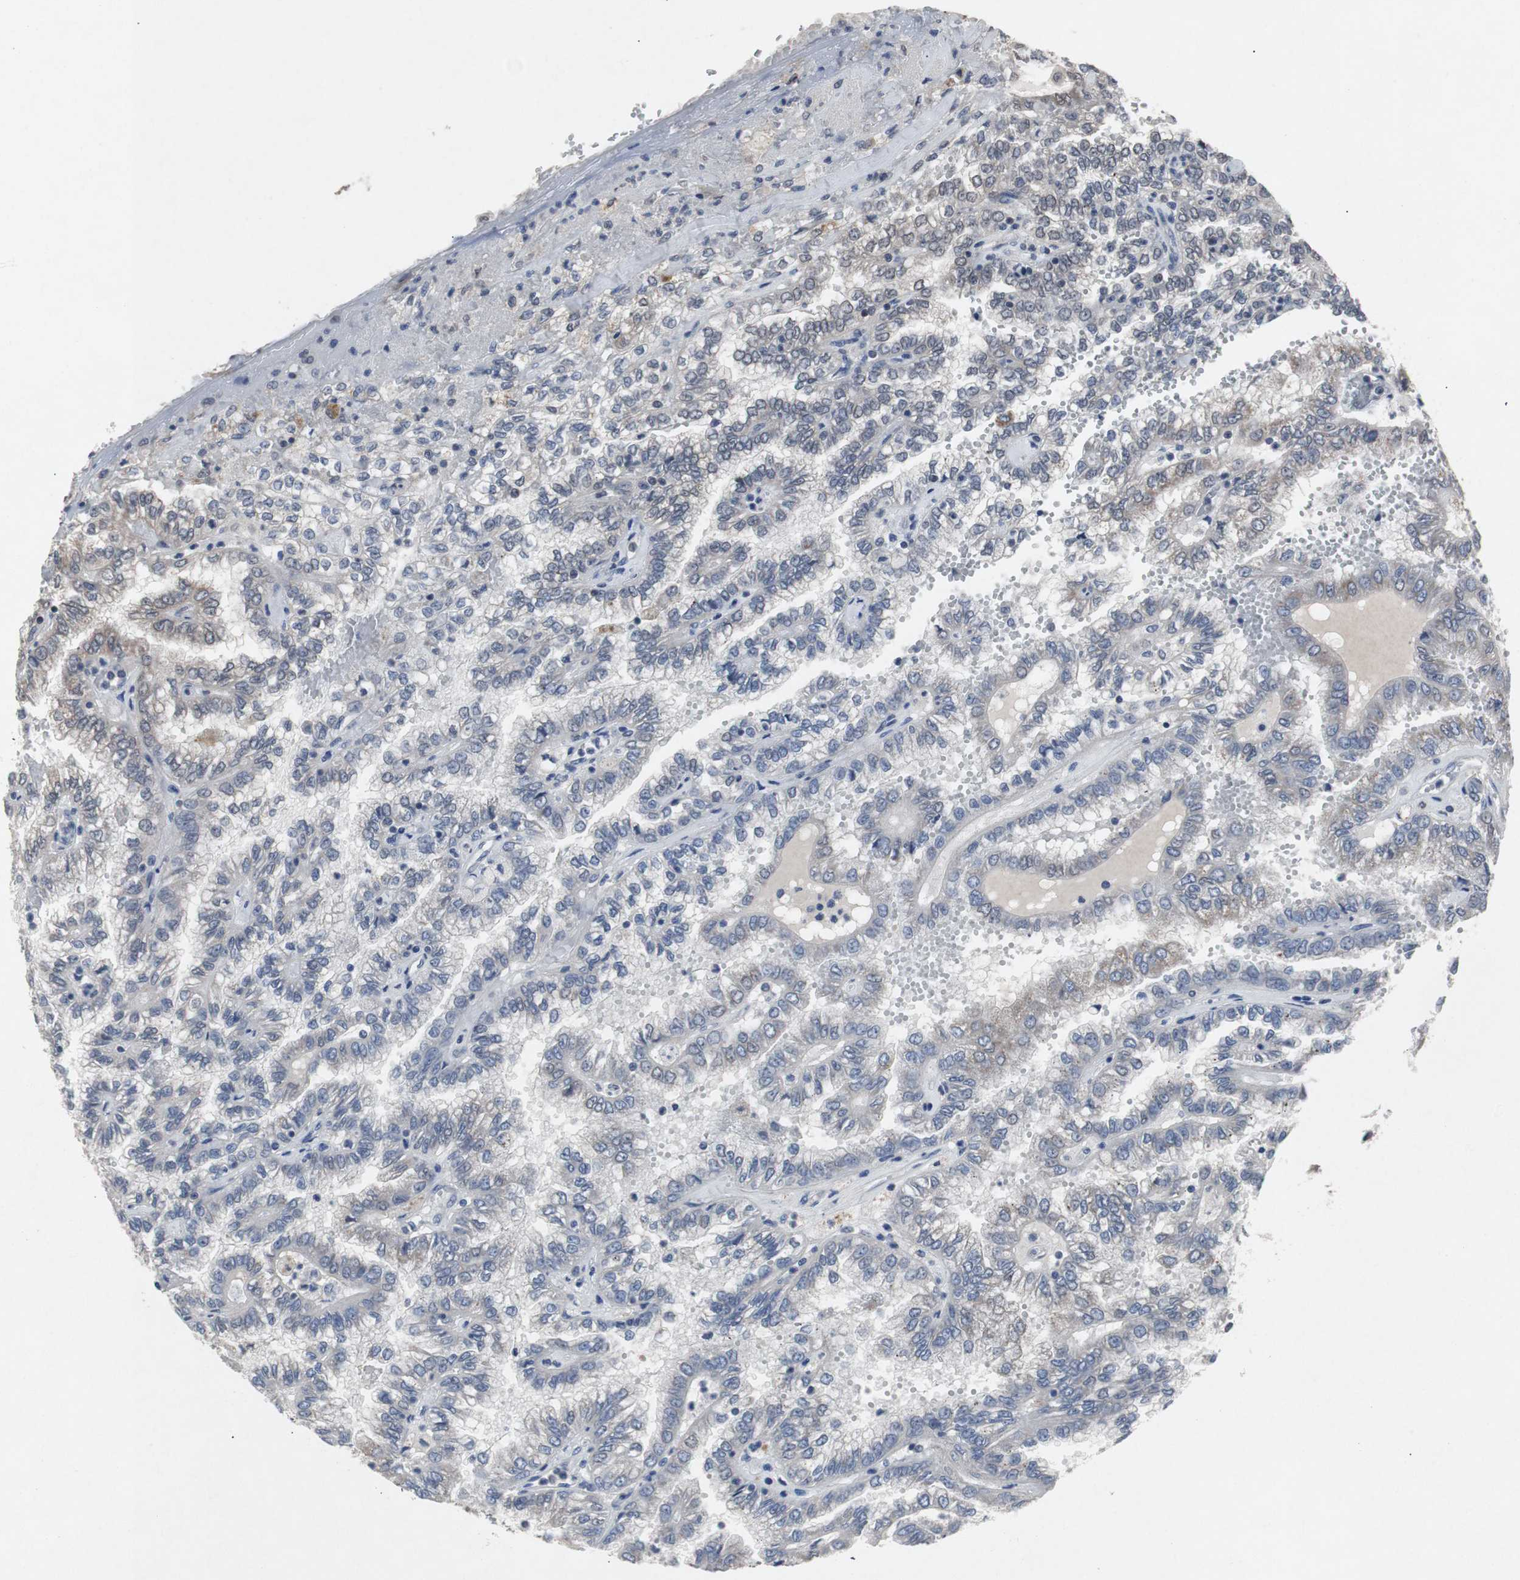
{"staining": {"intensity": "negative", "quantity": "none", "location": "none"}, "tissue": "renal cancer", "cell_type": "Tumor cells", "image_type": "cancer", "snomed": [{"axis": "morphology", "description": "Inflammation, NOS"}, {"axis": "morphology", "description": "Adenocarcinoma, NOS"}, {"axis": "topography", "description": "Kidney"}], "caption": "Renal cancer was stained to show a protein in brown. There is no significant staining in tumor cells. Nuclei are stained in blue.", "gene": "RBM47", "patient": {"sex": "male", "age": 68}}